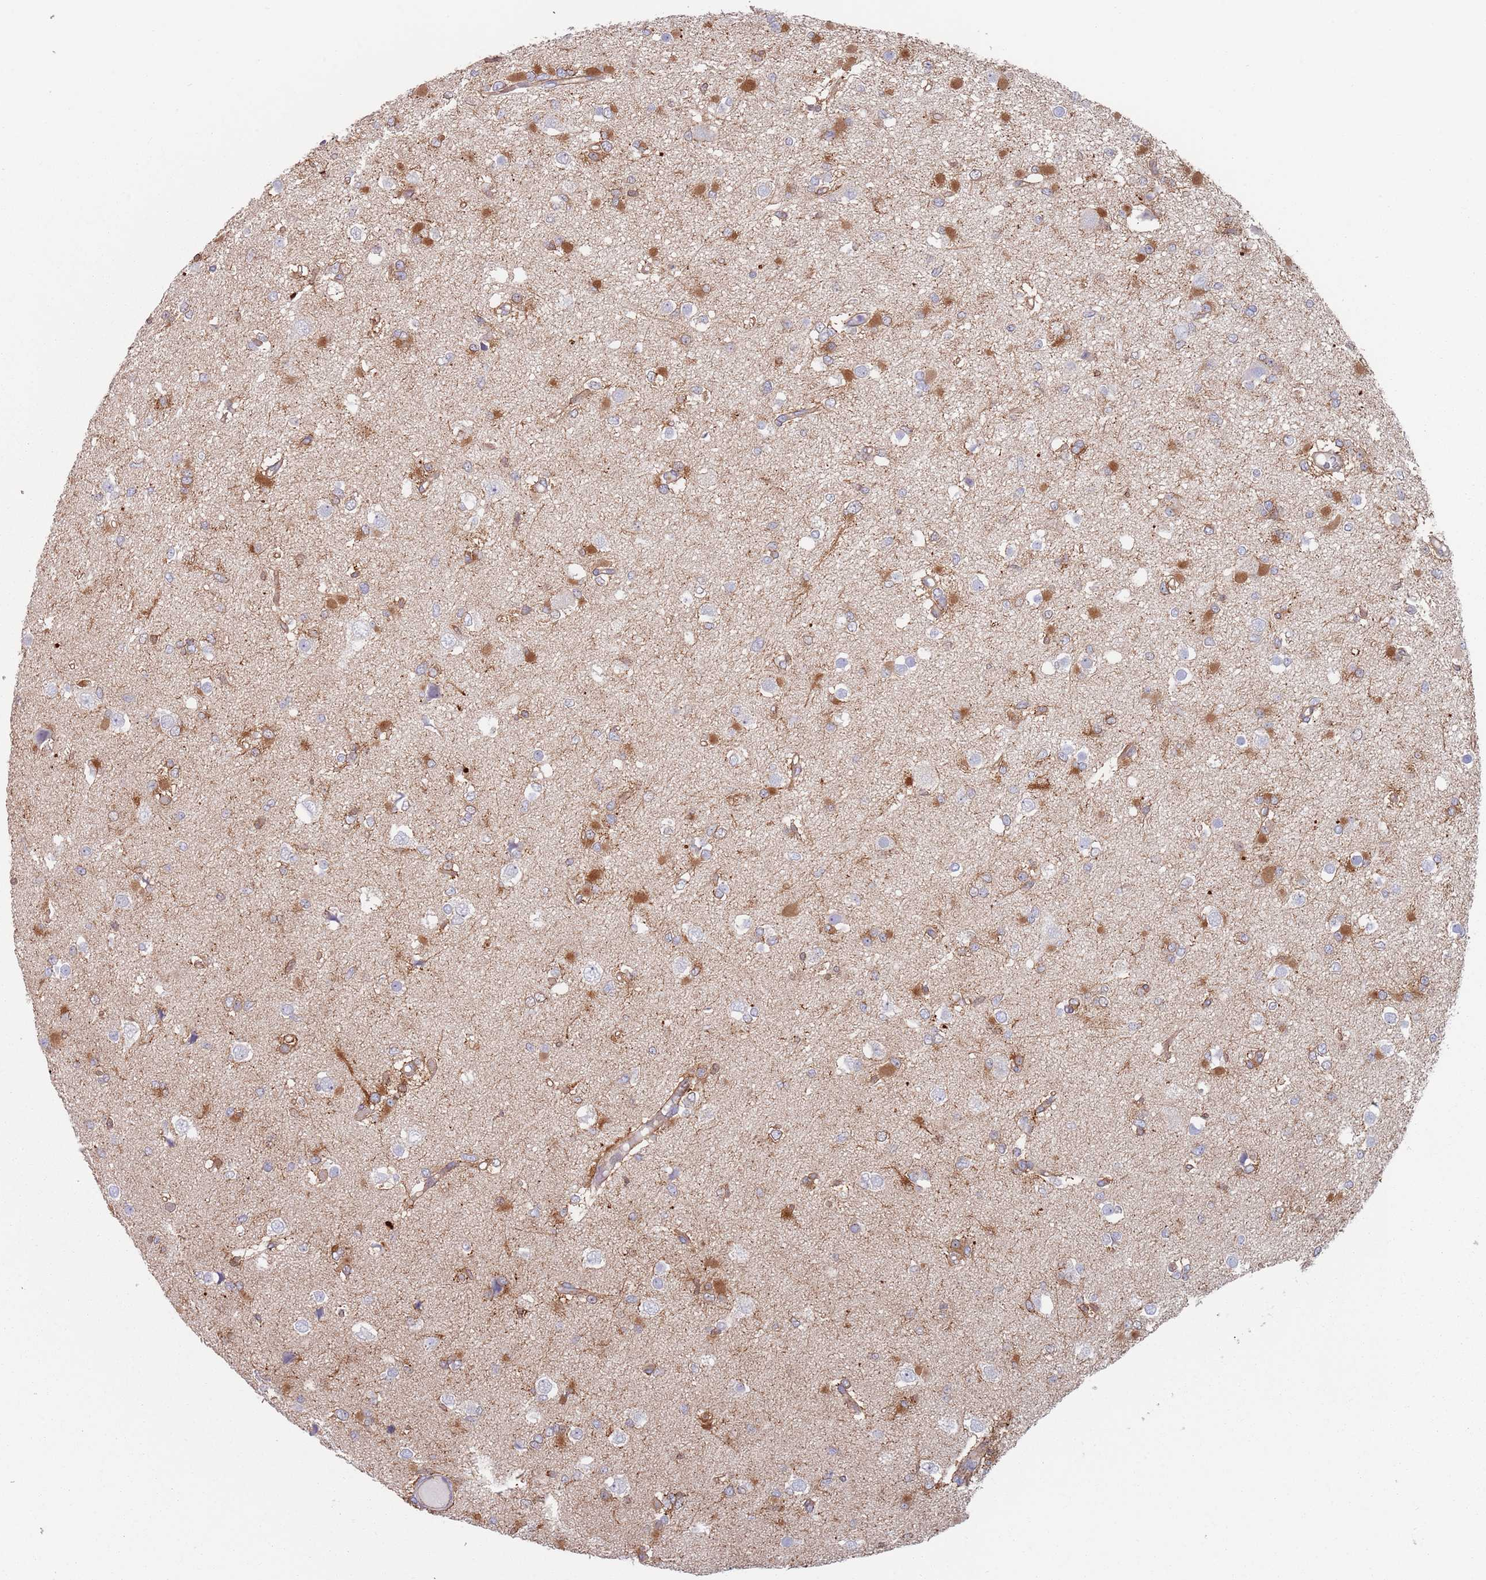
{"staining": {"intensity": "moderate", "quantity": "<25%", "location": "cytoplasmic/membranous,nuclear"}, "tissue": "glioma", "cell_type": "Tumor cells", "image_type": "cancer", "snomed": [{"axis": "morphology", "description": "Glioma, malignant, Low grade"}, {"axis": "topography", "description": "Brain"}], "caption": "Immunohistochemical staining of malignant glioma (low-grade) demonstrates moderate cytoplasmic/membranous and nuclear protein expression in about <25% of tumor cells.", "gene": "APPL2", "patient": {"sex": "female", "age": 22}}